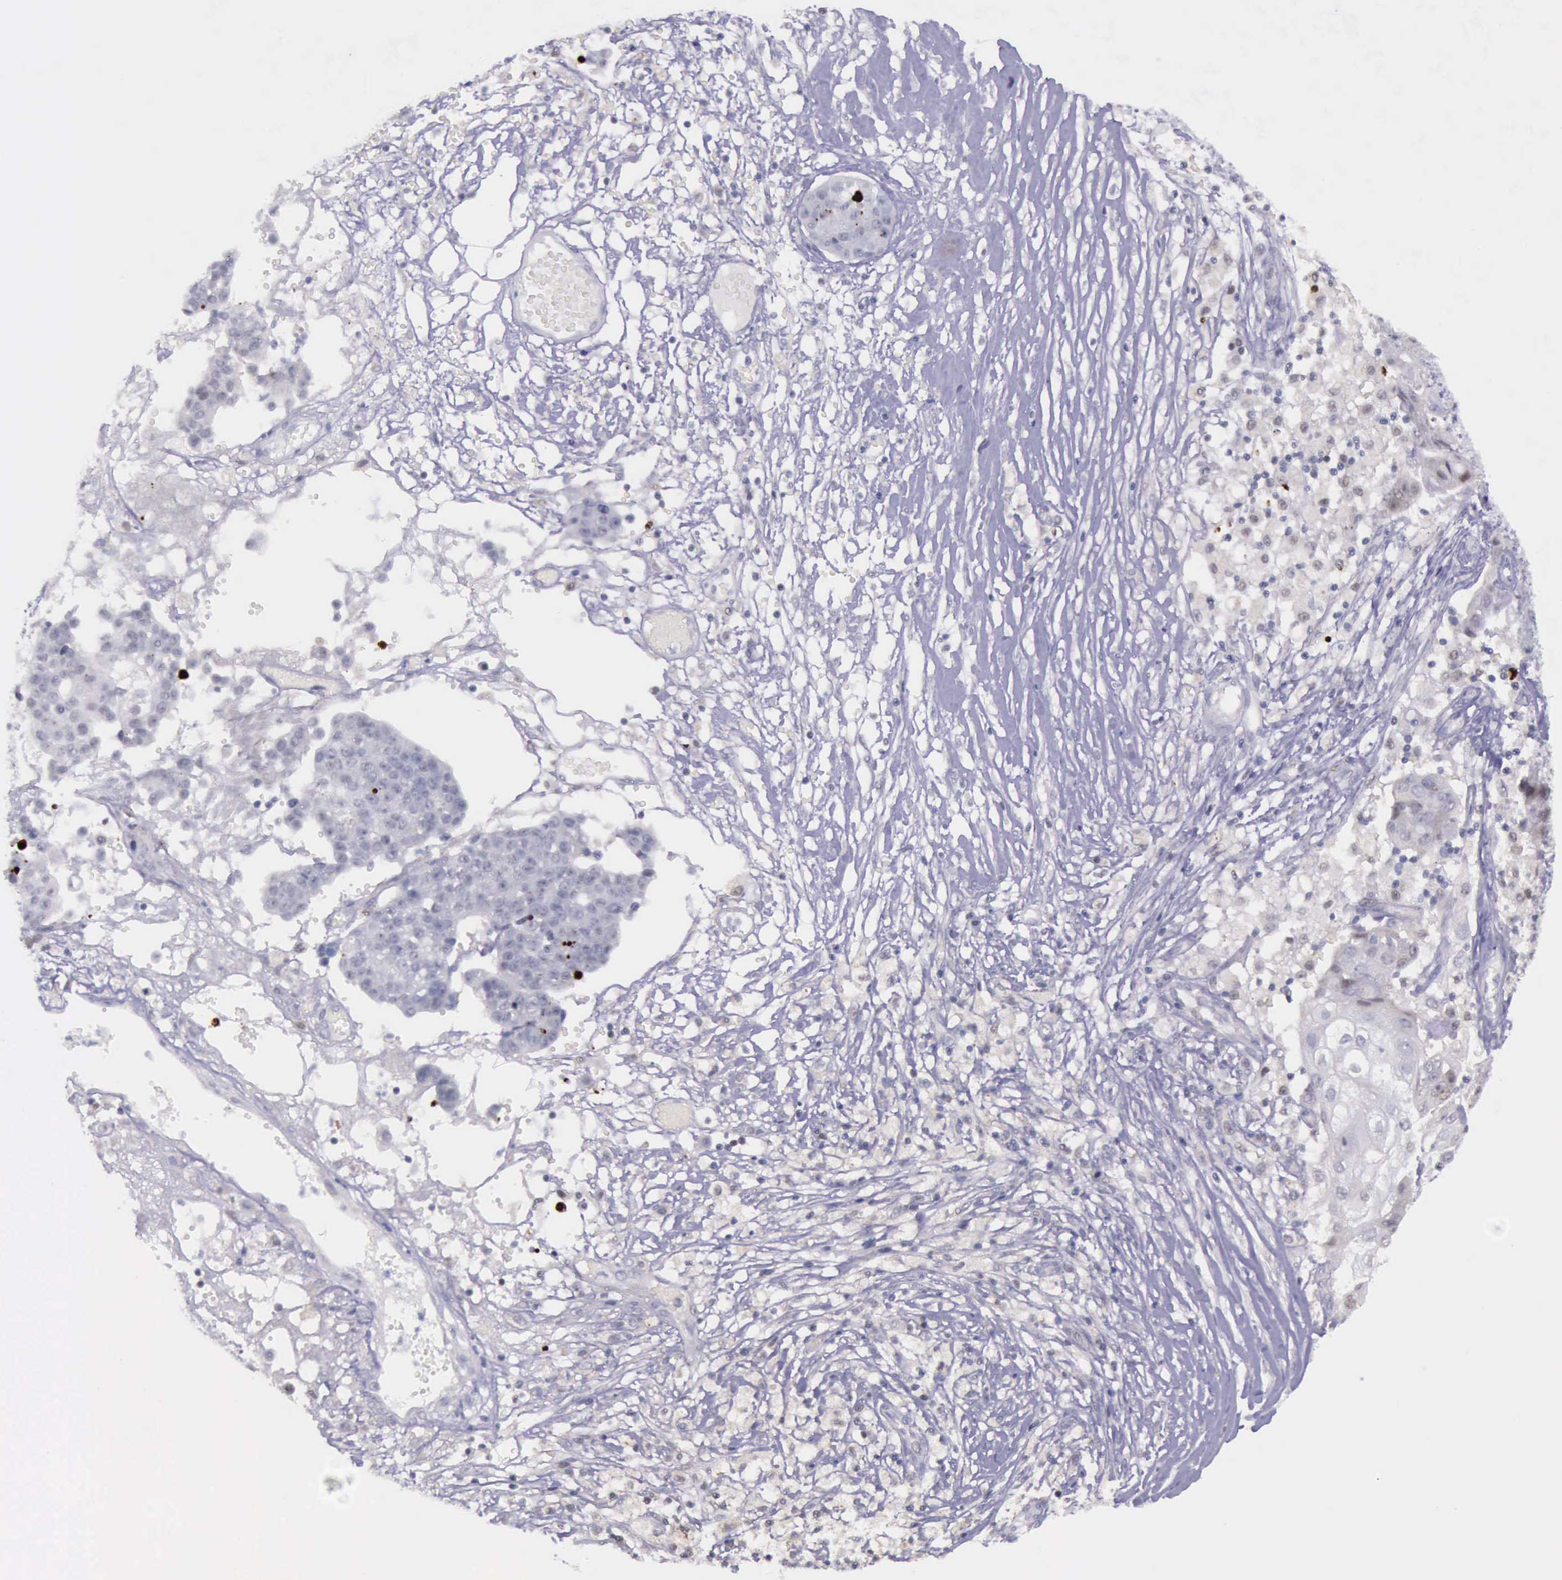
{"staining": {"intensity": "strong", "quantity": "<25%", "location": "nuclear"}, "tissue": "ovarian cancer", "cell_type": "Tumor cells", "image_type": "cancer", "snomed": [{"axis": "morphology", "description": "Carcinoma, endometroid"}, {"axis": "topography", "description": "Ovary"}], "caption": "A micrograph of human ovarian cancer stained for a protein shows strong nuclear brown staining in tumor cells. Ihc stains the protein in brown and the nuclei are stained blue.", "gene": "PARP1", "patient": {"sex": "female", "age": 42}}